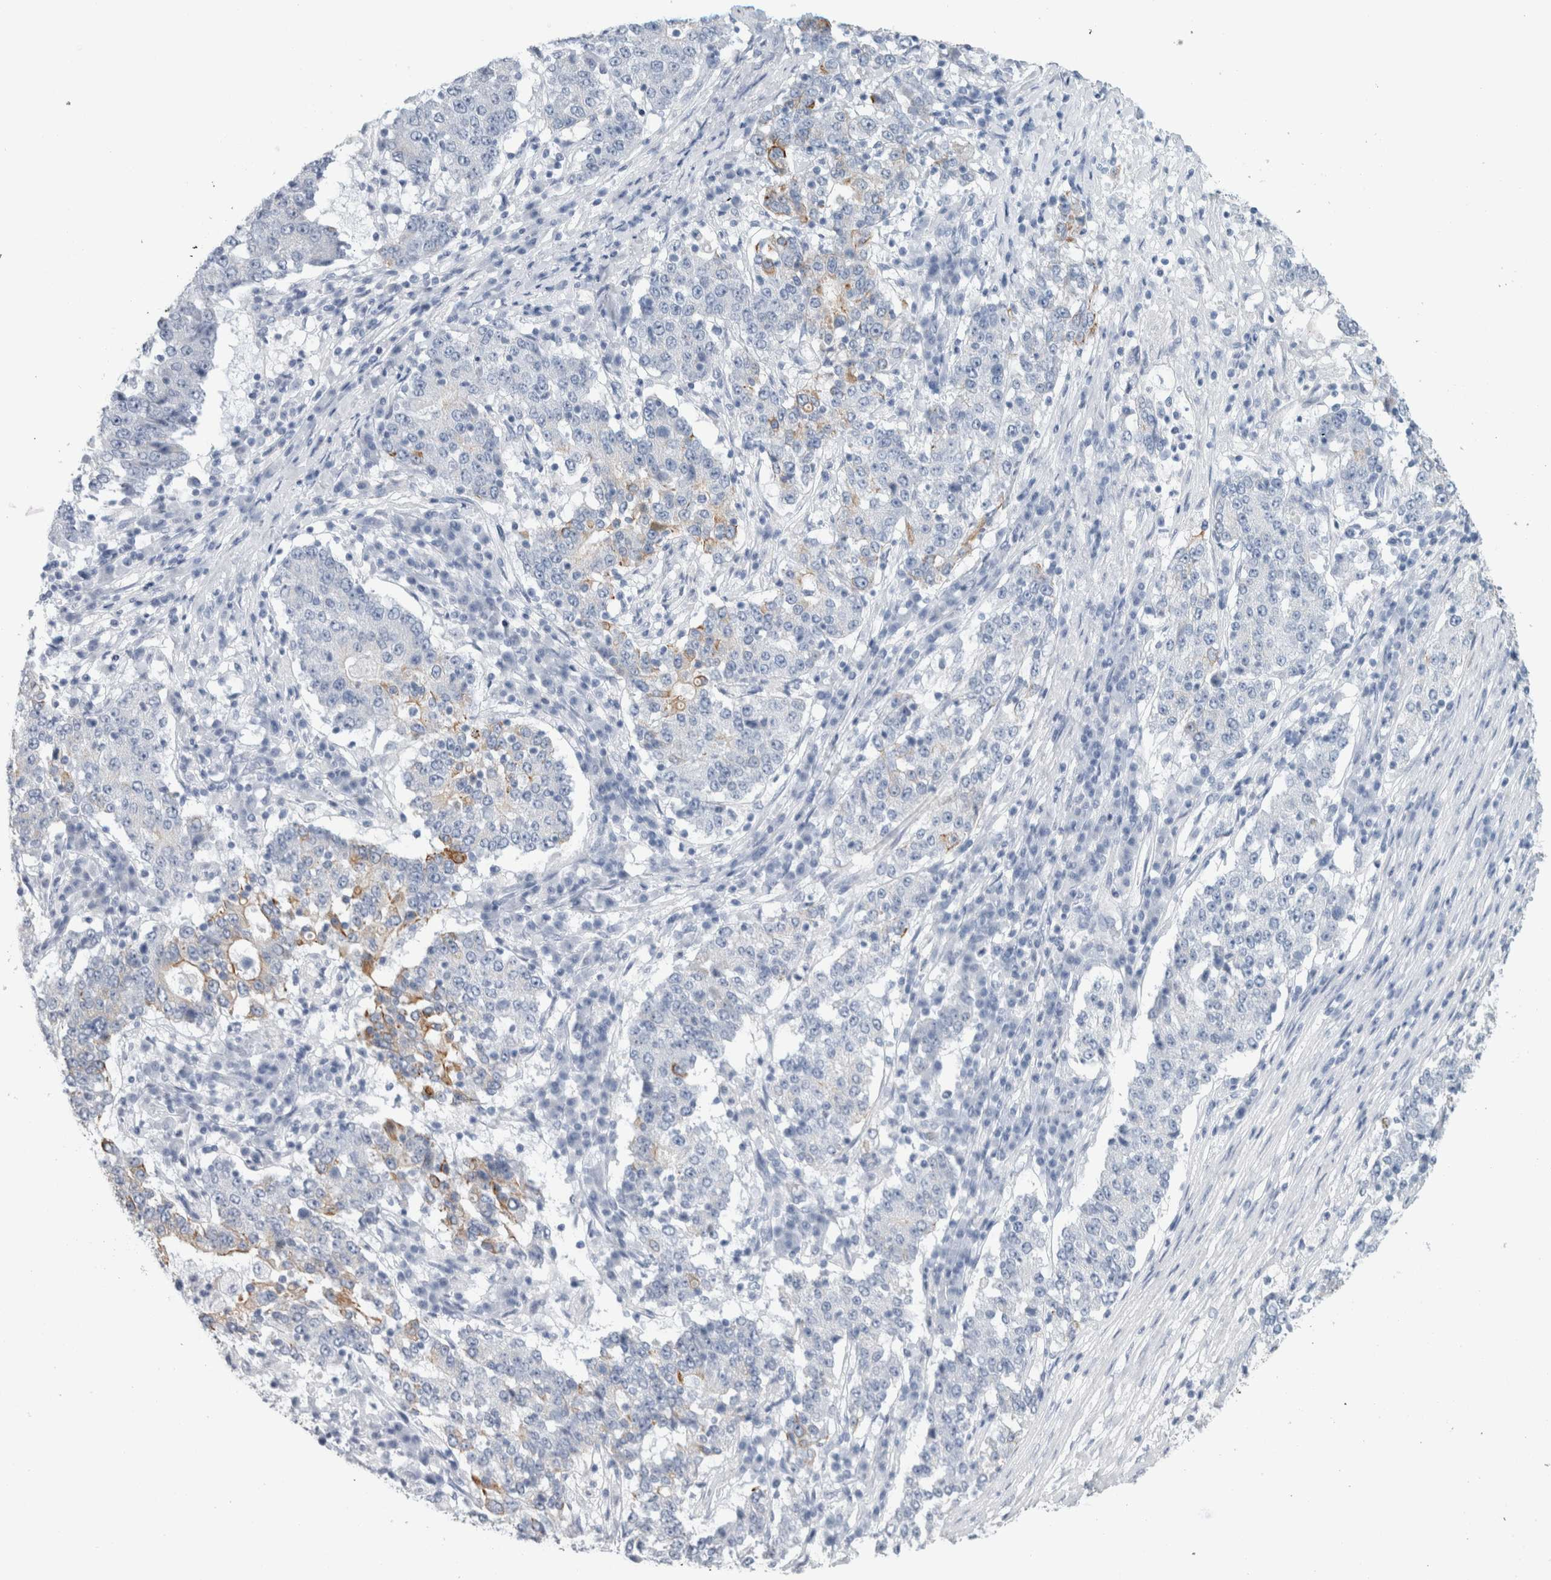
{"staining": {"intensity": "moderate", "quantity": "<25%", "location": "cytoplasmic/membranous"}, "tissue": "stomach cancer", "cell_type": "Tumor cells", "image_type": "cancer", "snomed": [{"axis": "morphology", "description": "Adenocarcinoma, NOS"}, {"axis": "topography", "description": "Stomach"}], "caption": "Moderate cytoplasmic/membranous positivity for a protein is seen in approximately <25% of tumor cells of stomach adenocarcinoma using immunohistochemistry (IHC).", "gene": "RPH3AL", "patient": {"sex": "male", "age": 59}}